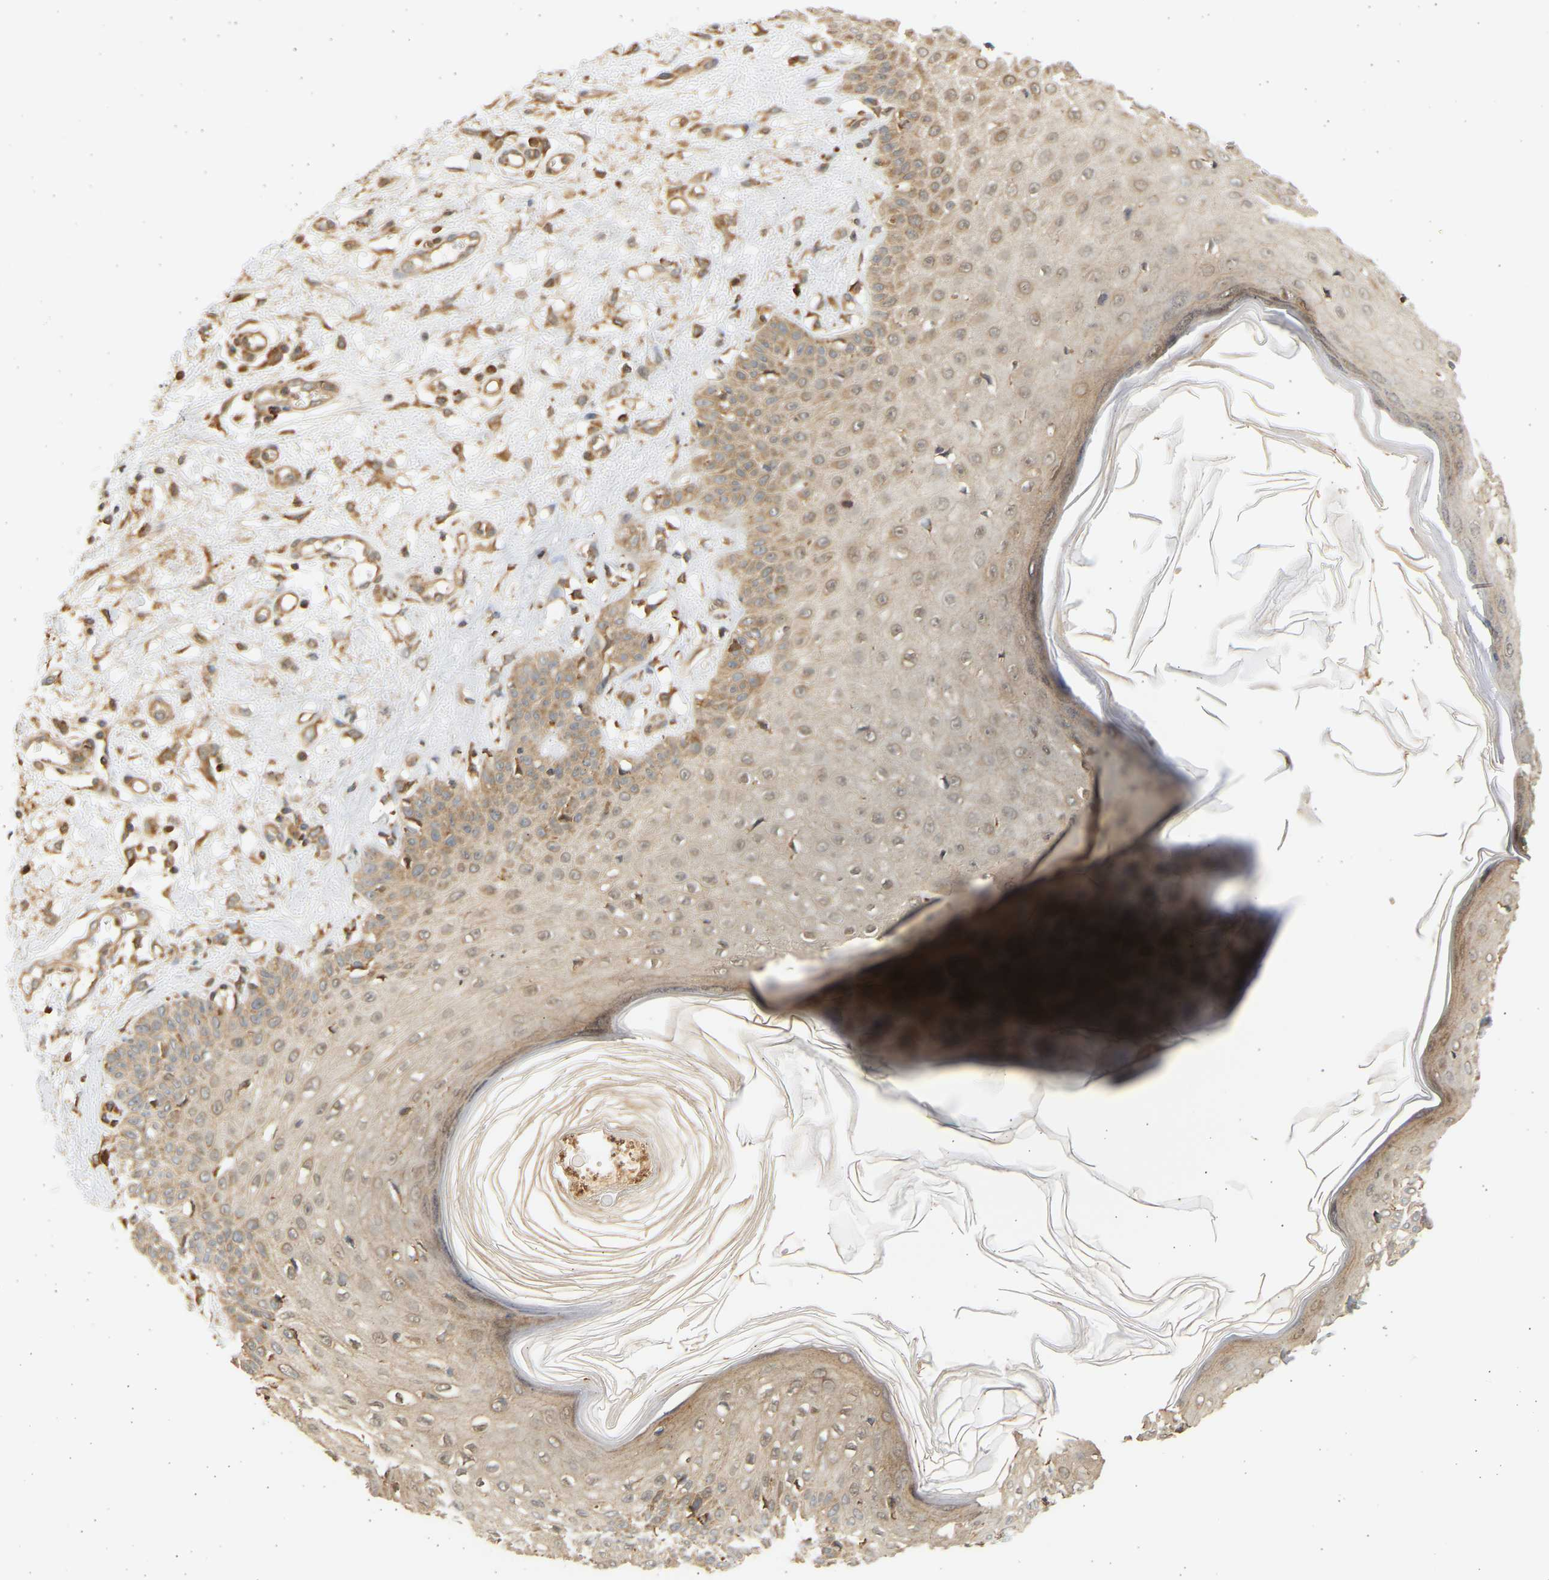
{"staining": {"intensity": "weak", "quantity": ">75%", "location": "cytoplasmic/membranous"}, "tissue": "skin cancer", "cell_type": "Tumor cells", "image_type": "cancer", "snomed": [{"axis": "morphology", "description": "Squamous cell carcinoma, NOS"}, {"axis": "topography", "description": "Skin"}], "caption": "Protein staining of skin cancer (squamous cell carcinoma) tissue reveals weak cytoplasmic/membranous staining in about >75% of tumor cells. The protein is stained brown, and the nuclei are stained in blue (DAB IHC with brightfield microscopy, high magnification).", "gene": "B4GALT6", "patient": {"sex": "female", "age": 78}}